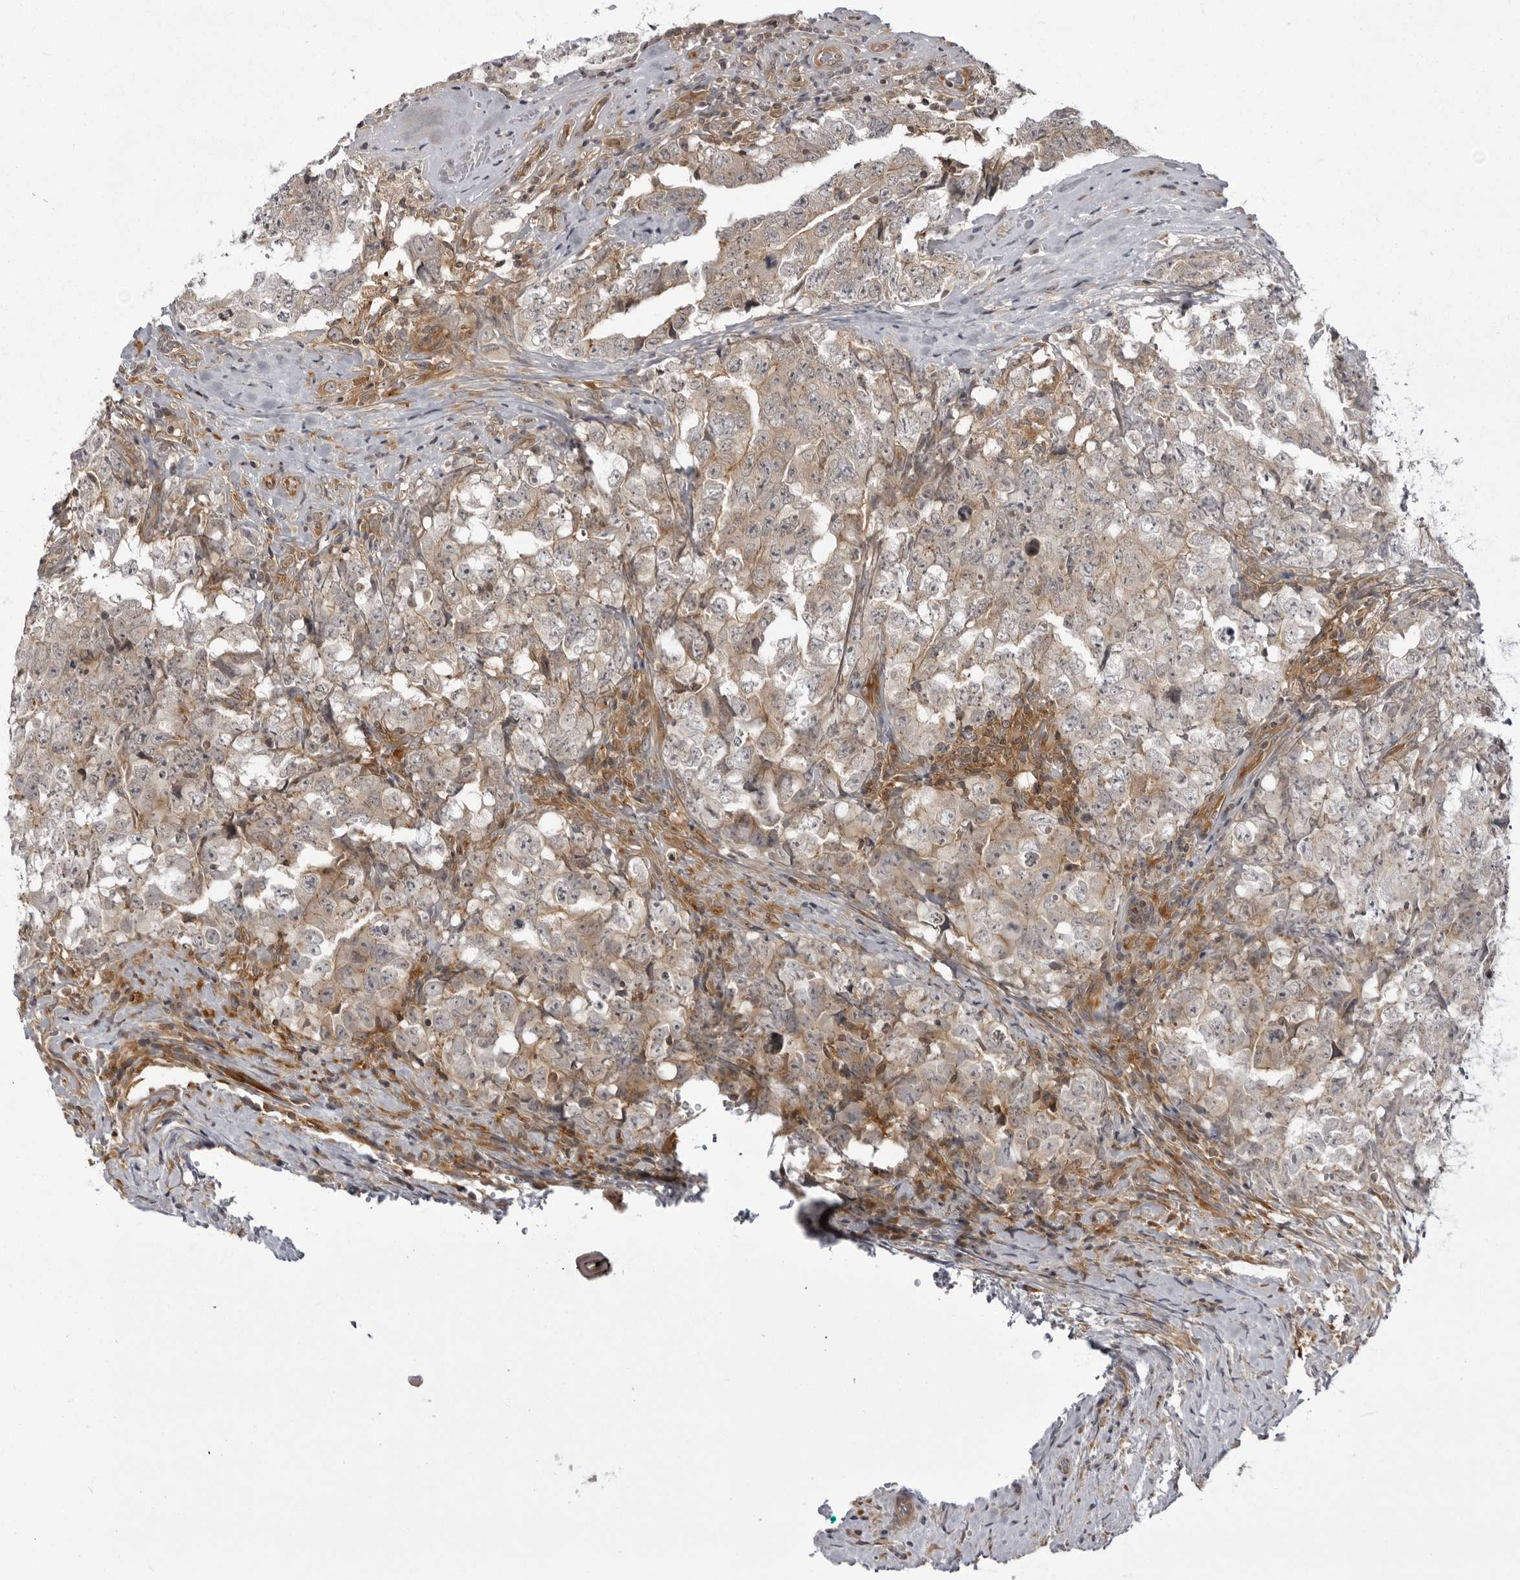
{"staining": {"intensity": "weak", "quantity": "<25%", "location": "cytoplasmic/membranous"}, "tissue": "testis cancer", "cell_type": "Tumor cells", "image_type": "cancer", "snomed": [{"axis": "morphology", "description": "Carcinoma, Embryonal, NOS"}, {"axis": "topography", "description": "Testis"}], "caption": "There is no significant positivity in tumor cells of testis embryonal carcinoma. (DAB immunohistochemistry (IHC) visualized using brightfield microscopy, high magnification).", "gene": "USP43", "patient": {"sex": "male", "age": 26}}